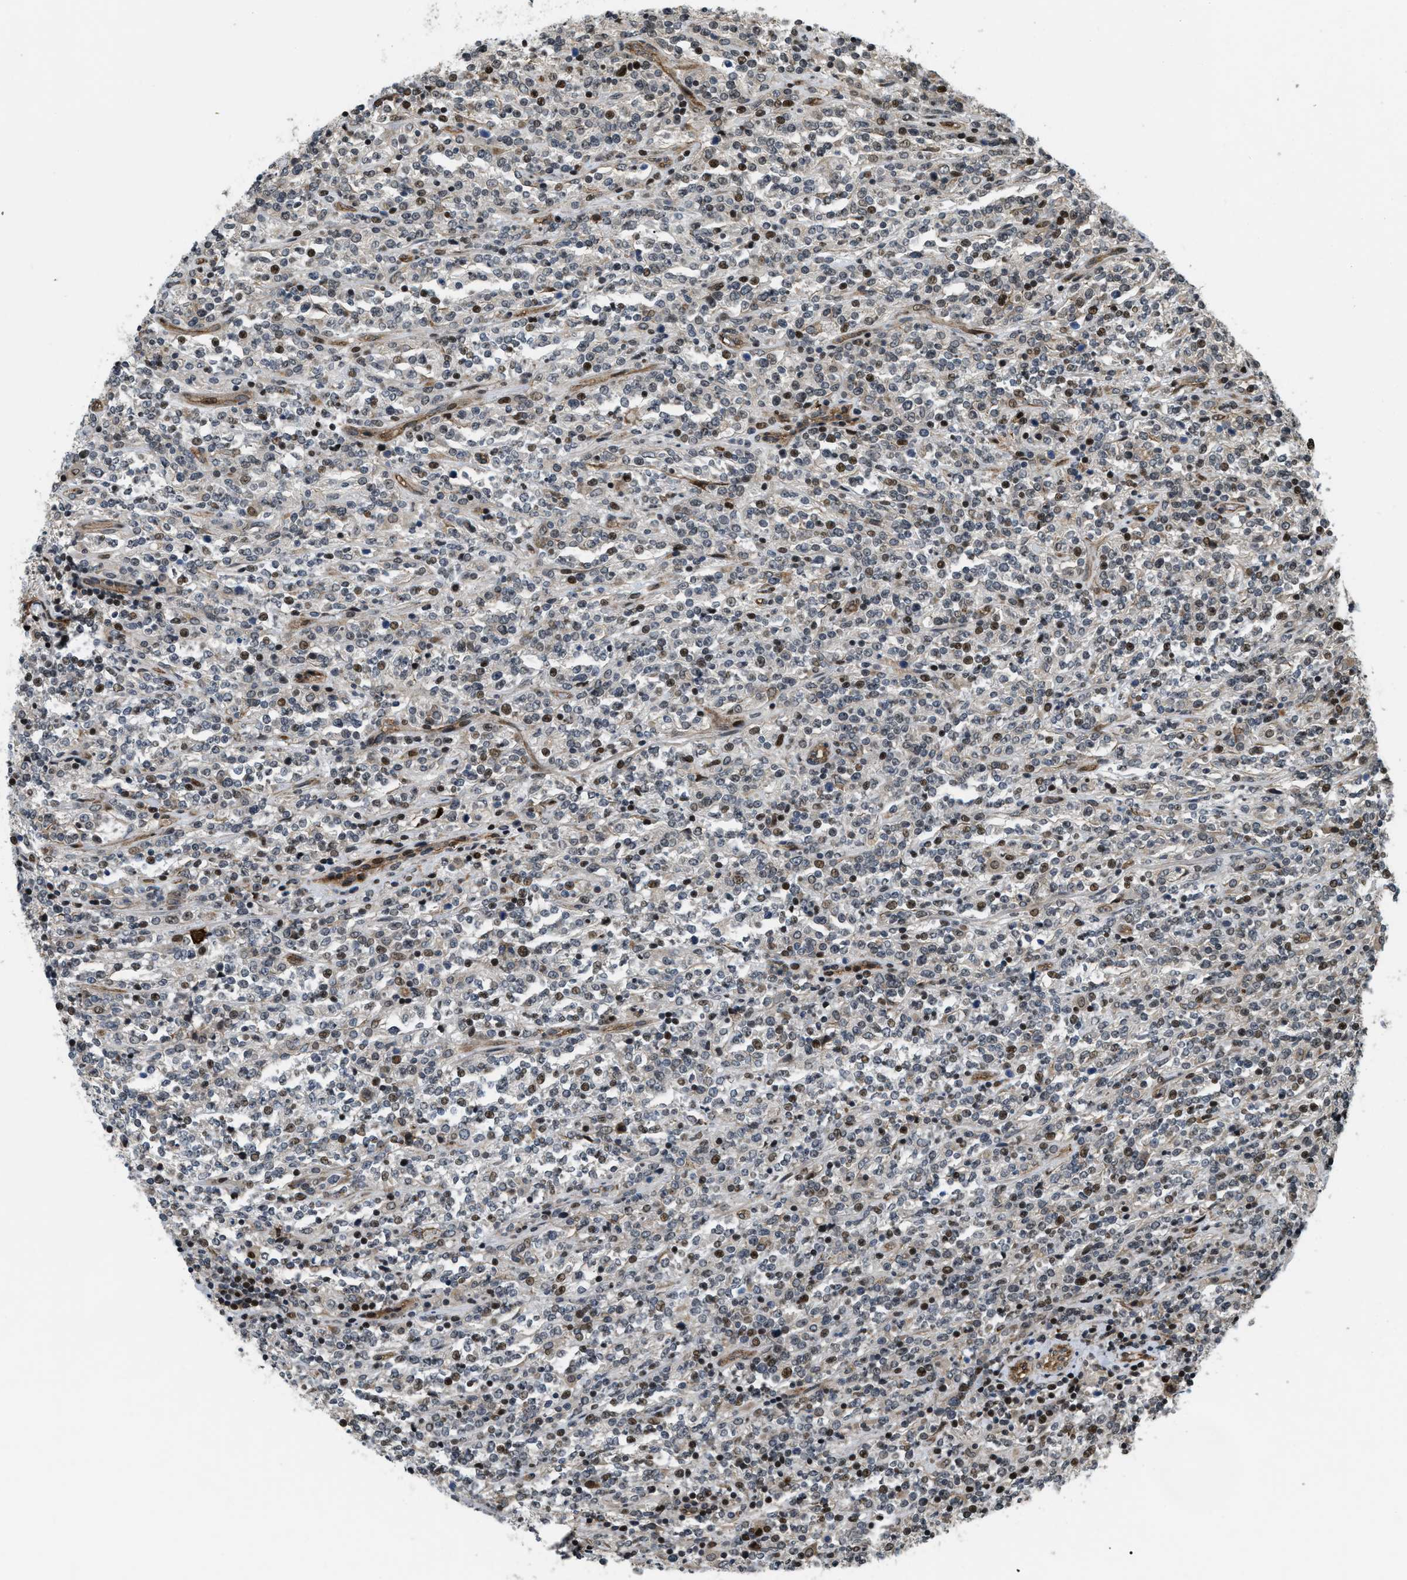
{"staining": {"intensity": "moderate", "quantity": "25%-75%", "location": "nuclear"}, "tissue": "lymphoma", "cell_type": "Tumor cells", "image_type": "cancer", "snomed": [{"axis": "morphology", "description": "Malignant lymphoma, non-Hodgkin's type, High grade"}, {"axis": "topography", "description": "Soft tissue"}], "caption": "Human high-grade malignant lymphoma, non-Hodgkin's type stained for a protein (brown) exhibits moderate nuclear positive positivity in about 25%-75% of tumor cells.", "gene": "LTA4H", "patient": {"sex": "male", "age": 18}}